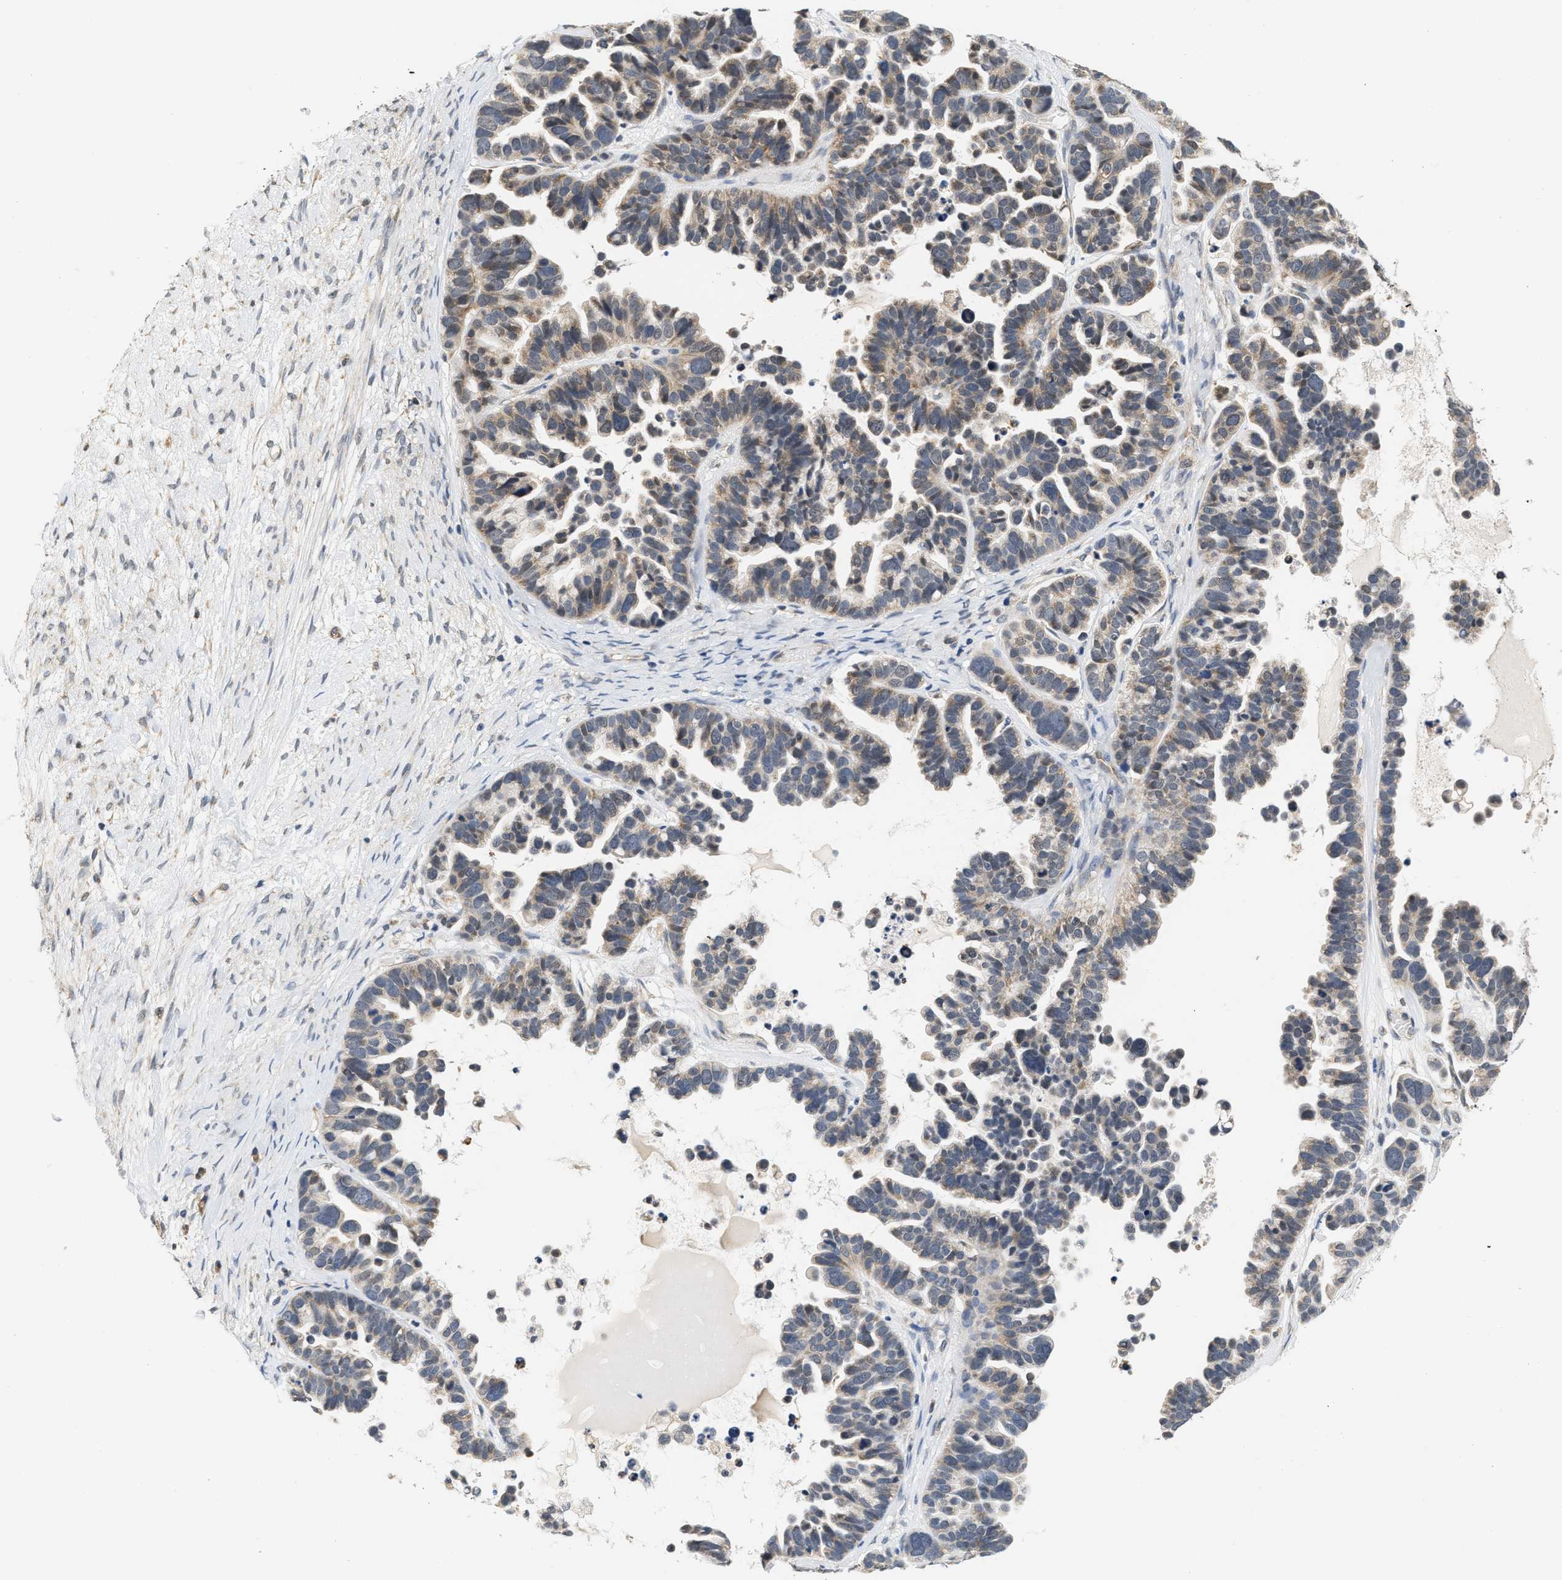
{"staining": {"intensity": "weak", "quantity": "25%-75%", "location": "cytoplasmic/membranous"}, "tissue": "ovarian cancer", "cell_type": "Tumor cells", "image_type": "cancer", "snomed": [{"axis": "morphology", "description": "Cystadenocarcinoma, serous, NOS"}, {"axis": "topography", "description": "Ovary"}], "caption": "Approximately 25%-75% of tumor cells in human ovarian cancer reveal weak cytoplasmic/membranous protein expression as visualized by brown immunohistochemical staining.", "gene": "GIGYF1", "patient": {"sex": "female", "age": 56}}